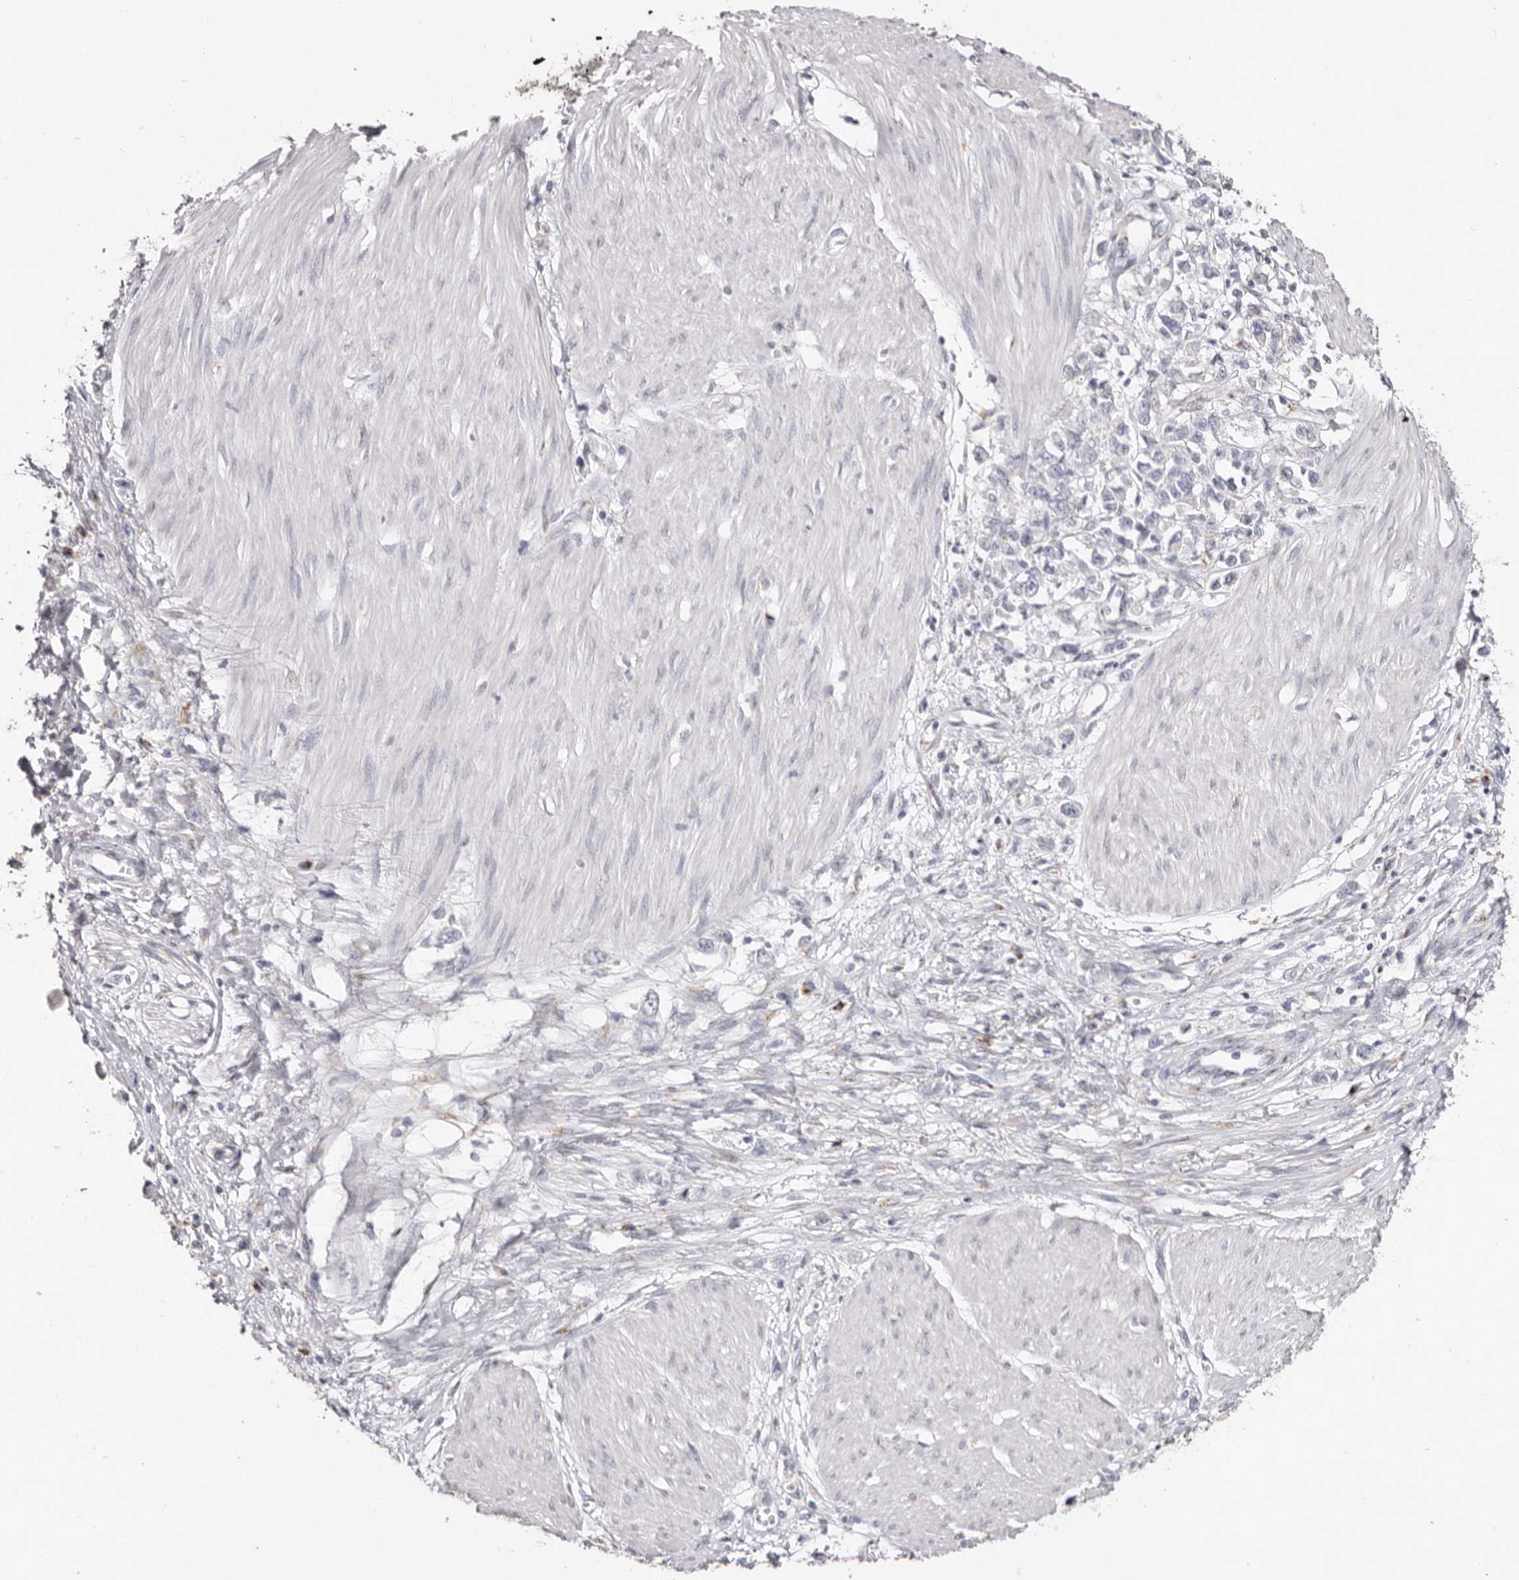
{"staining": {"intensity": "negative", "quantity": "none", "location": "none"}, "tissue": "stomach cancer", "cell_type": "Tumor cells", "image_type": "cancer", "snomed": [{"axis": "morphology", "description": "Adenocarcinoma, NOS"}, {"axis": "topography", "description": "Stomach"}], "caption": "DAB (3,3'-diaminobenzidine) immunohistochemical staining of human adenocarcinoma (stomach) shows no significant staining in tumor cells.", "gene": "LGALS7B", "patient": {"sex": "female", "age": 76}}